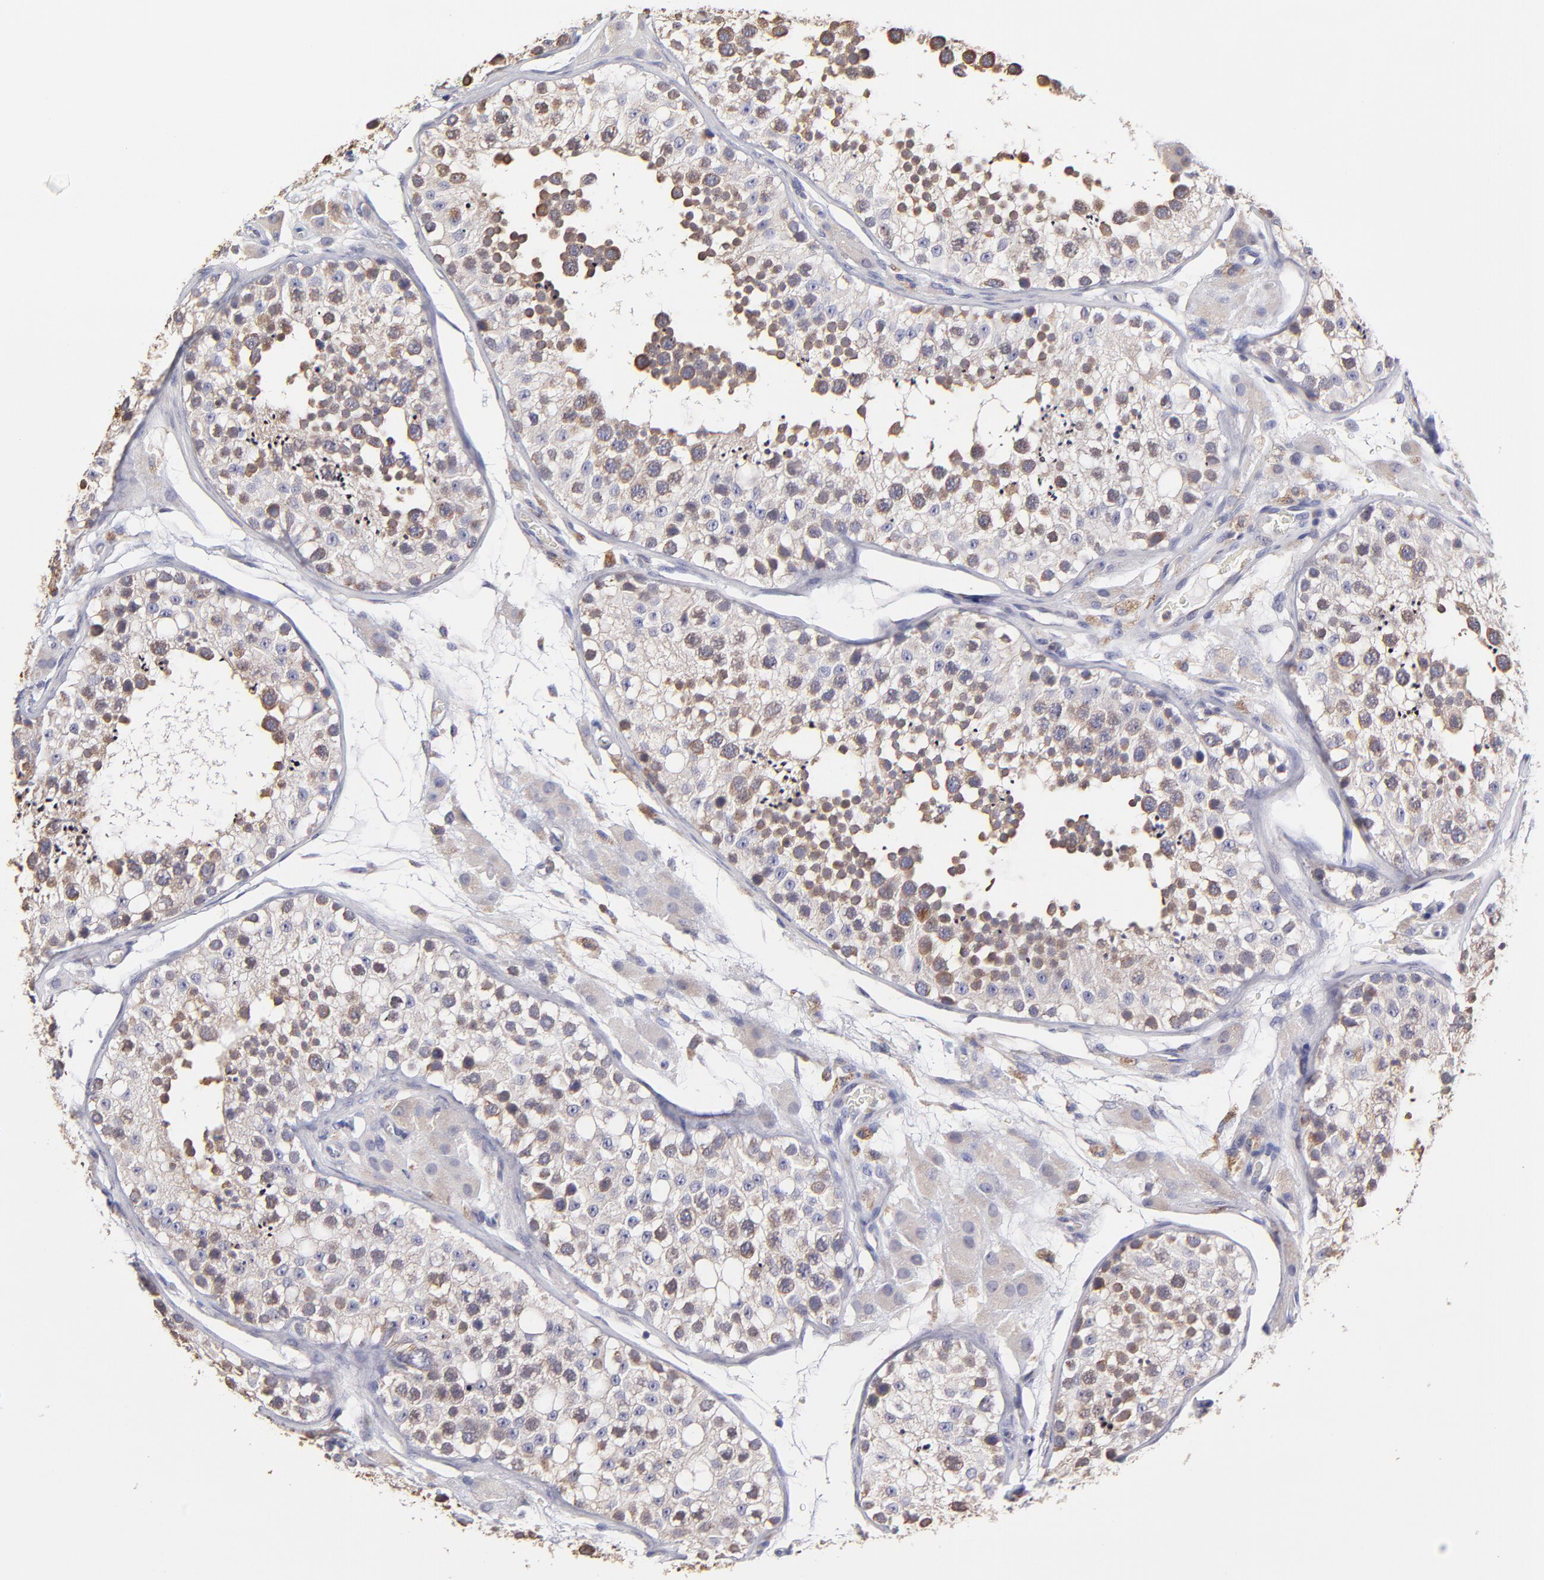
{"staining": {"intensity": "moderate", "quantity": "25%-75%", "location": "cytoplasmic/membranous,nuclear"}, "tissue": "testis", "cell_type": "Cells in seminiferous ducts", "image_type": "normal", "snomed": [{"axis": "morphology", "description": "Normal tissue, NOS"}, {"axis": "topography", "description": "Testis"}], "caption": "This photomicrograph shows IHC staining of benign human testis, with medium moderate cytoplasmic/membranous,nuclear staining in approximately 25%-75% of cells in seminiferous ducts.", "gene": "GCSAM", "patient": {"sex": "male", "age": 26}}